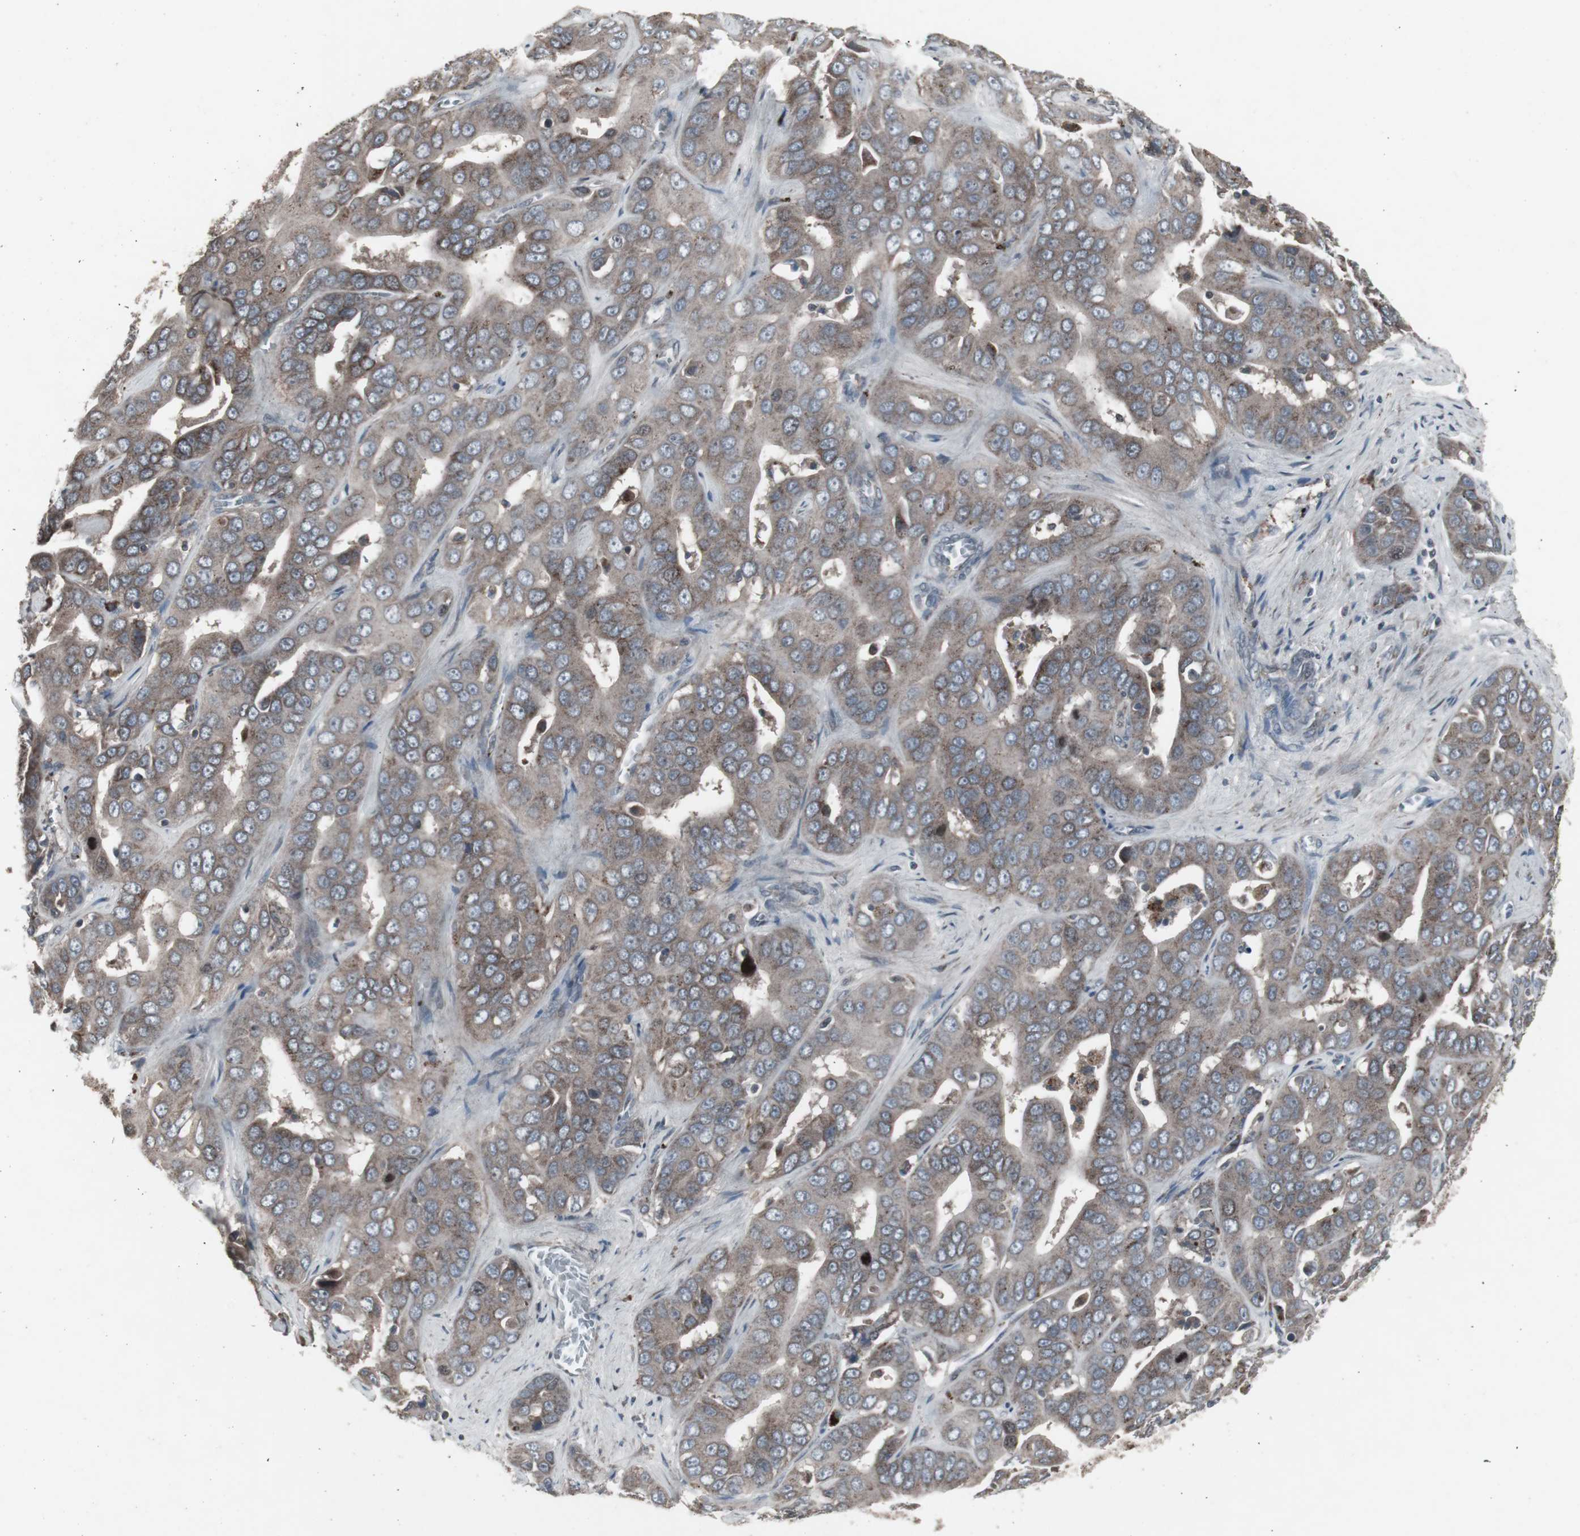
{"staining": {"intensity": "moderate", "quantity": "25%-75%", "location": "cytoplasmic/membranous"}, "tissue": "liver cancer", "cell_type": "Tumor cells", "image_type": "cancer", "snomed": [{"axis": "morphology", "description": "Cholangiocarcinoma"}, {"axis": "topography", "description": "Liver"}], "caption": "The histopathology image demonstrates staining of liver cholangiocarcinoma, revealing moderate cytoplasmic/membranous protein staining (brown color) within tumor cells. (DAB IHC, brown staining for protein, blue staining for nuclei).", "gene": "SSTR2", "patient": {"sex": "female", "age": 52}}